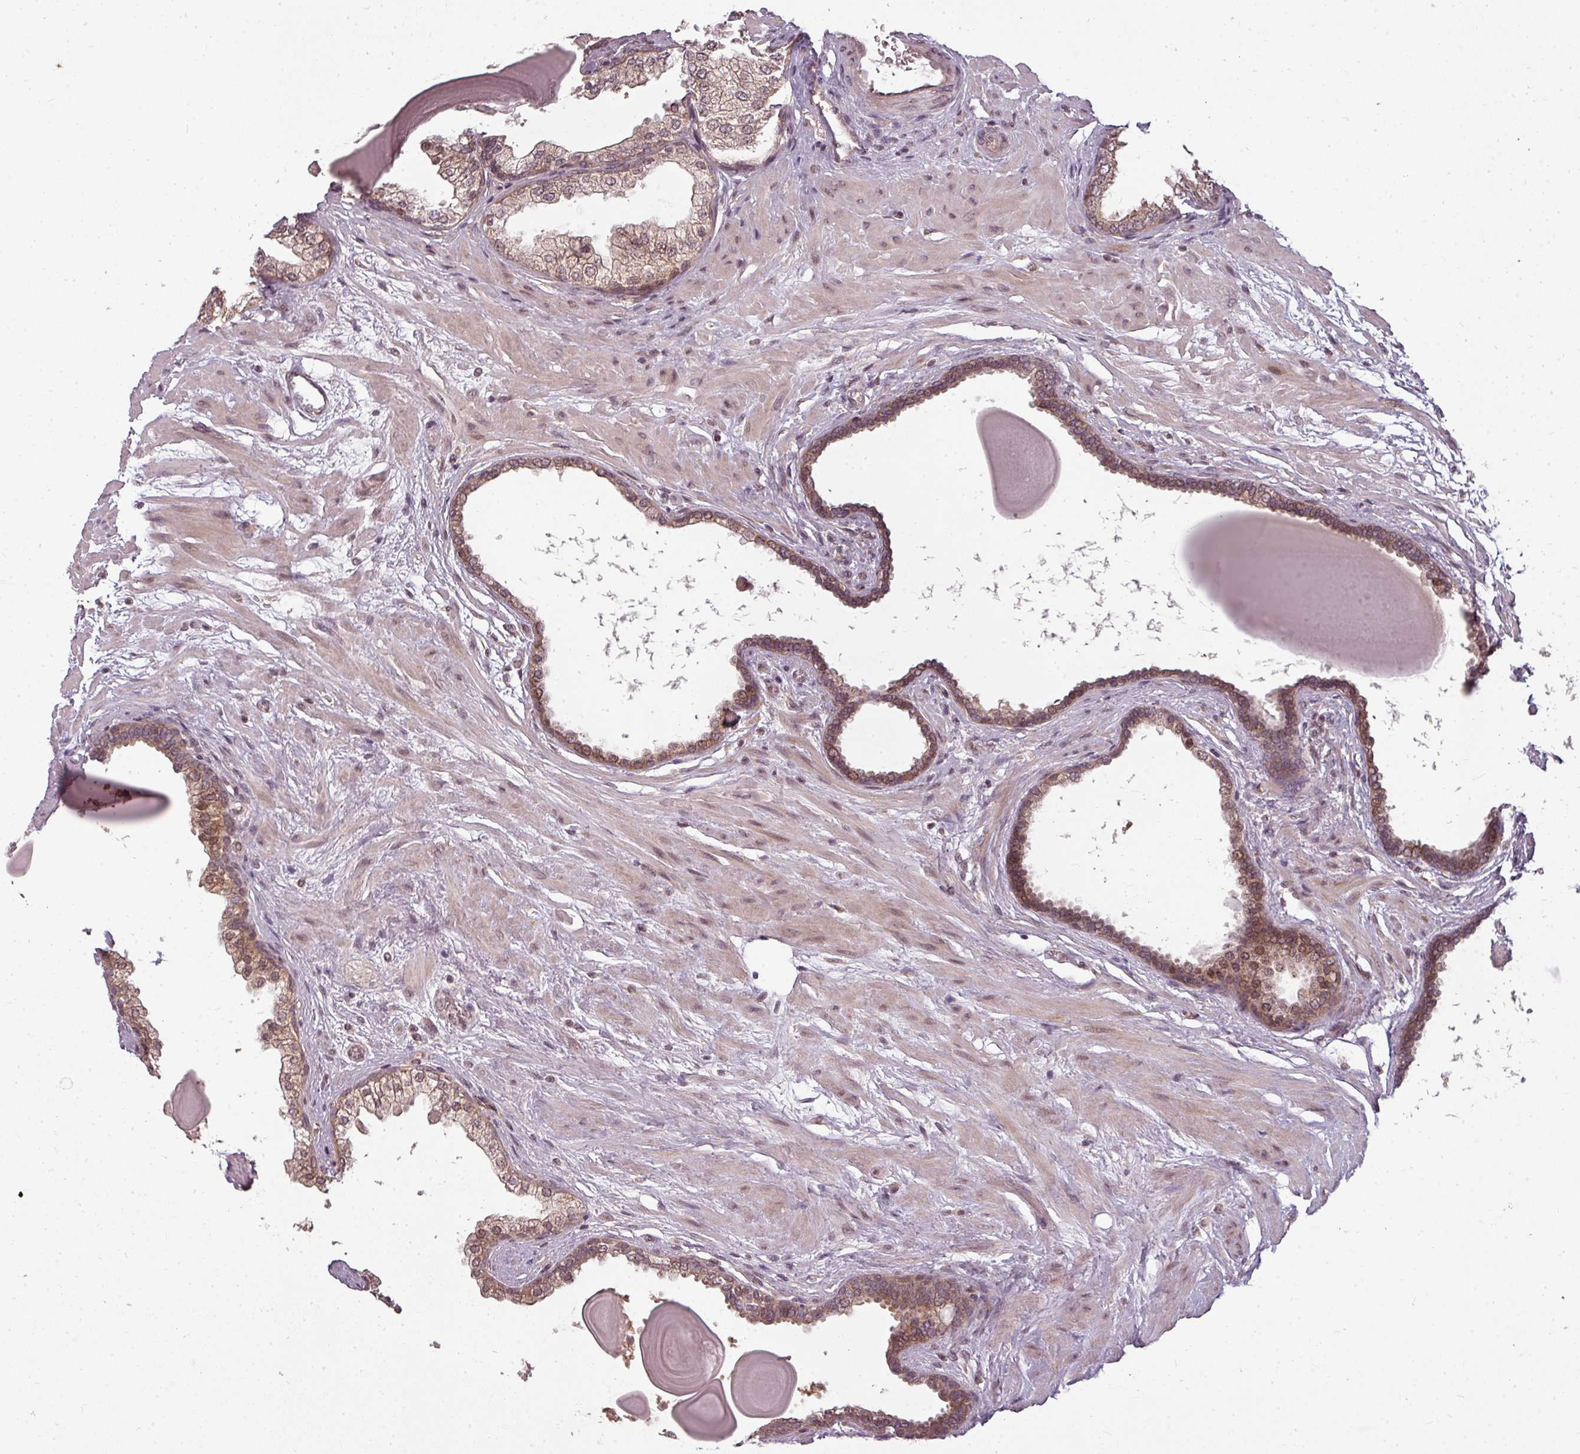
{"staining": {"intensity": "moderate", "quantity": ">75%", "location": "cytoplasmic/membranous,nuclear"}, "tissue": "prostate", "cell_type": "Glandular cells", "image_type": "normal", "snomed": [{"axis": "morphology", "description": "Normal tissue, NOS"}, {"axis": "topography", "description": "Prostate"}], "caption": "A high-resolution image shows immunohistochemistry staining of normal prostate, which demonstrates moderate cytoplasmic/membranous,nuclear positivity in about >75% of glandular cells.", "gene": "CLIC1", "patient": {"sex": "male", "age": 48}}